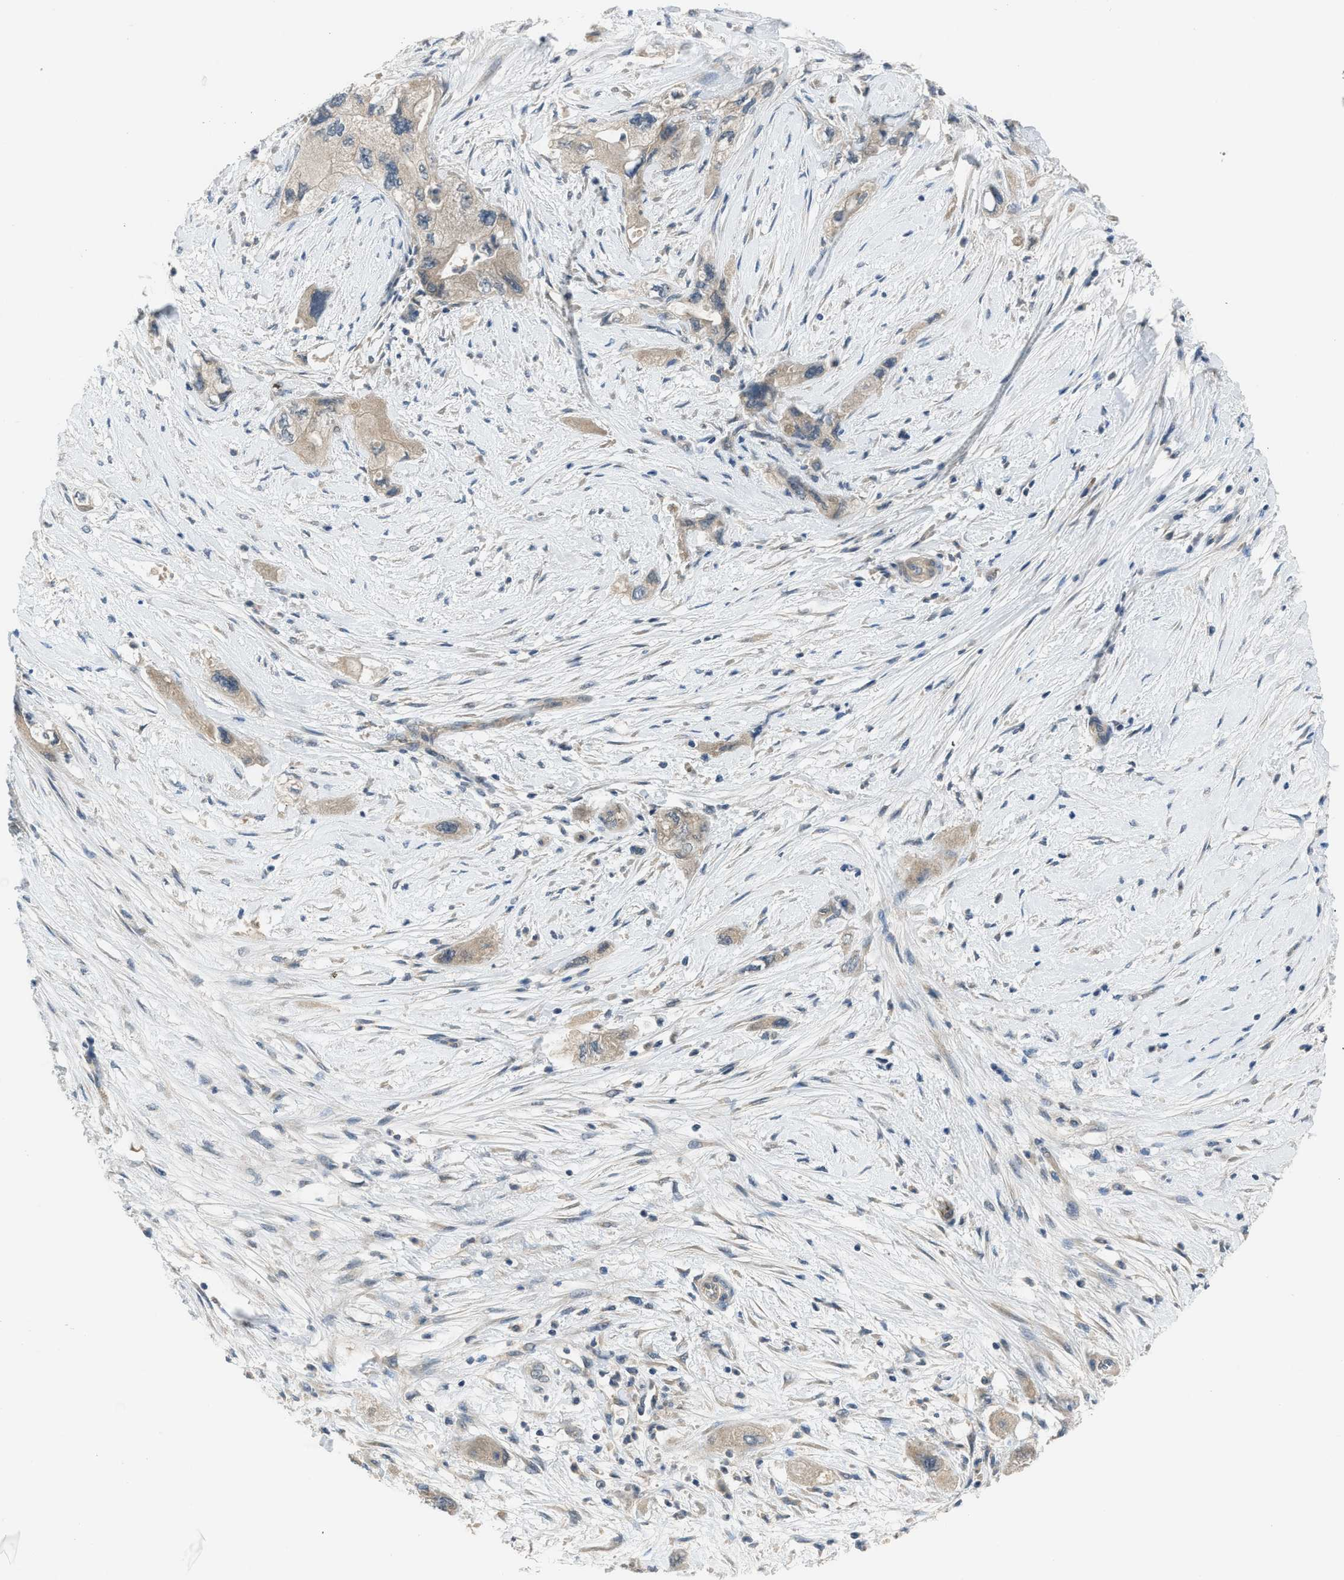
{"staining": {"intensity": "weak", "quantity": ">75%", "location": "cytoplasmic/membranous"}, "tissue": "pancreatic cancer", "cell_type": "Tumor cells", "image_type": "cancer", "snomed": [{"axis": "morphology", "description": "Adenocarcinoma, NOS"}, {"axis": "topography", "description": "Pancreas"}], "caption": "A histopathology image showing weak cytoplasmic/membranous staining in about >75% of tumor cells in adenocarcinoma (pancreatic), as visualized by brown immunohistochemical staining.", "gene": "PDE7A", "patient": {"sex": "female", "age": 73}}